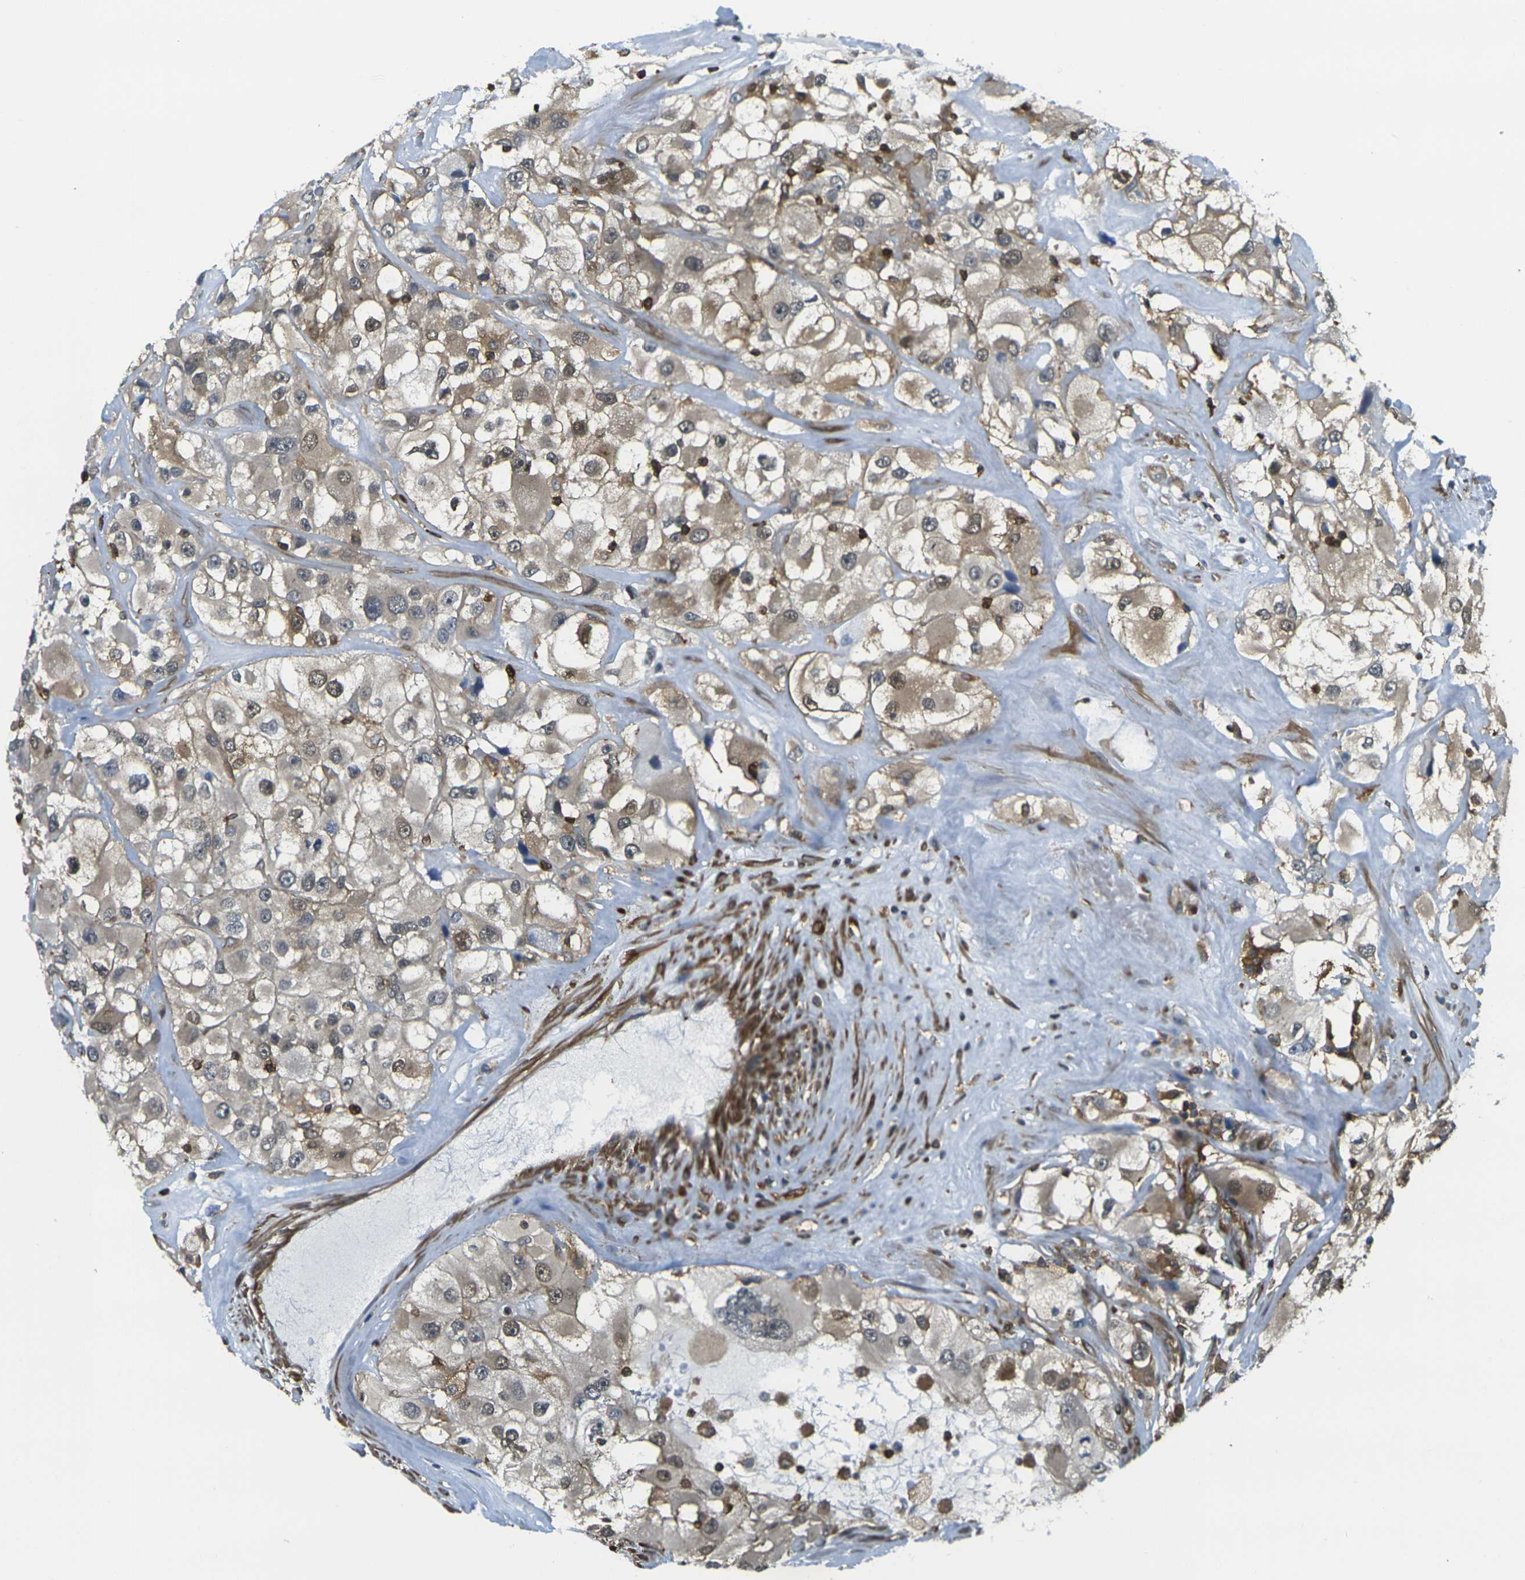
{"staining": {"intensity": "weak", "quantity": ">75%", "location": "cytoplasmic/membranous,nuclear"}, "tissue": "renal cancer", "cell_type": "Tumor cells", "image_type": "cancer", "snomed": [{"axis": "morphology", "description": "Adenocarcinoma, NOS"}, {"axis": "topography", "description": "Kidney"}], "caption": "A micrograph of renal cancer (adenocarcinoma) stained for a protein displays weak cytoplasmic/membranous and nuclear brown staining in tumor cells.", "gene": "LASP1", "patient": {"sex": "female", "age": 52}}